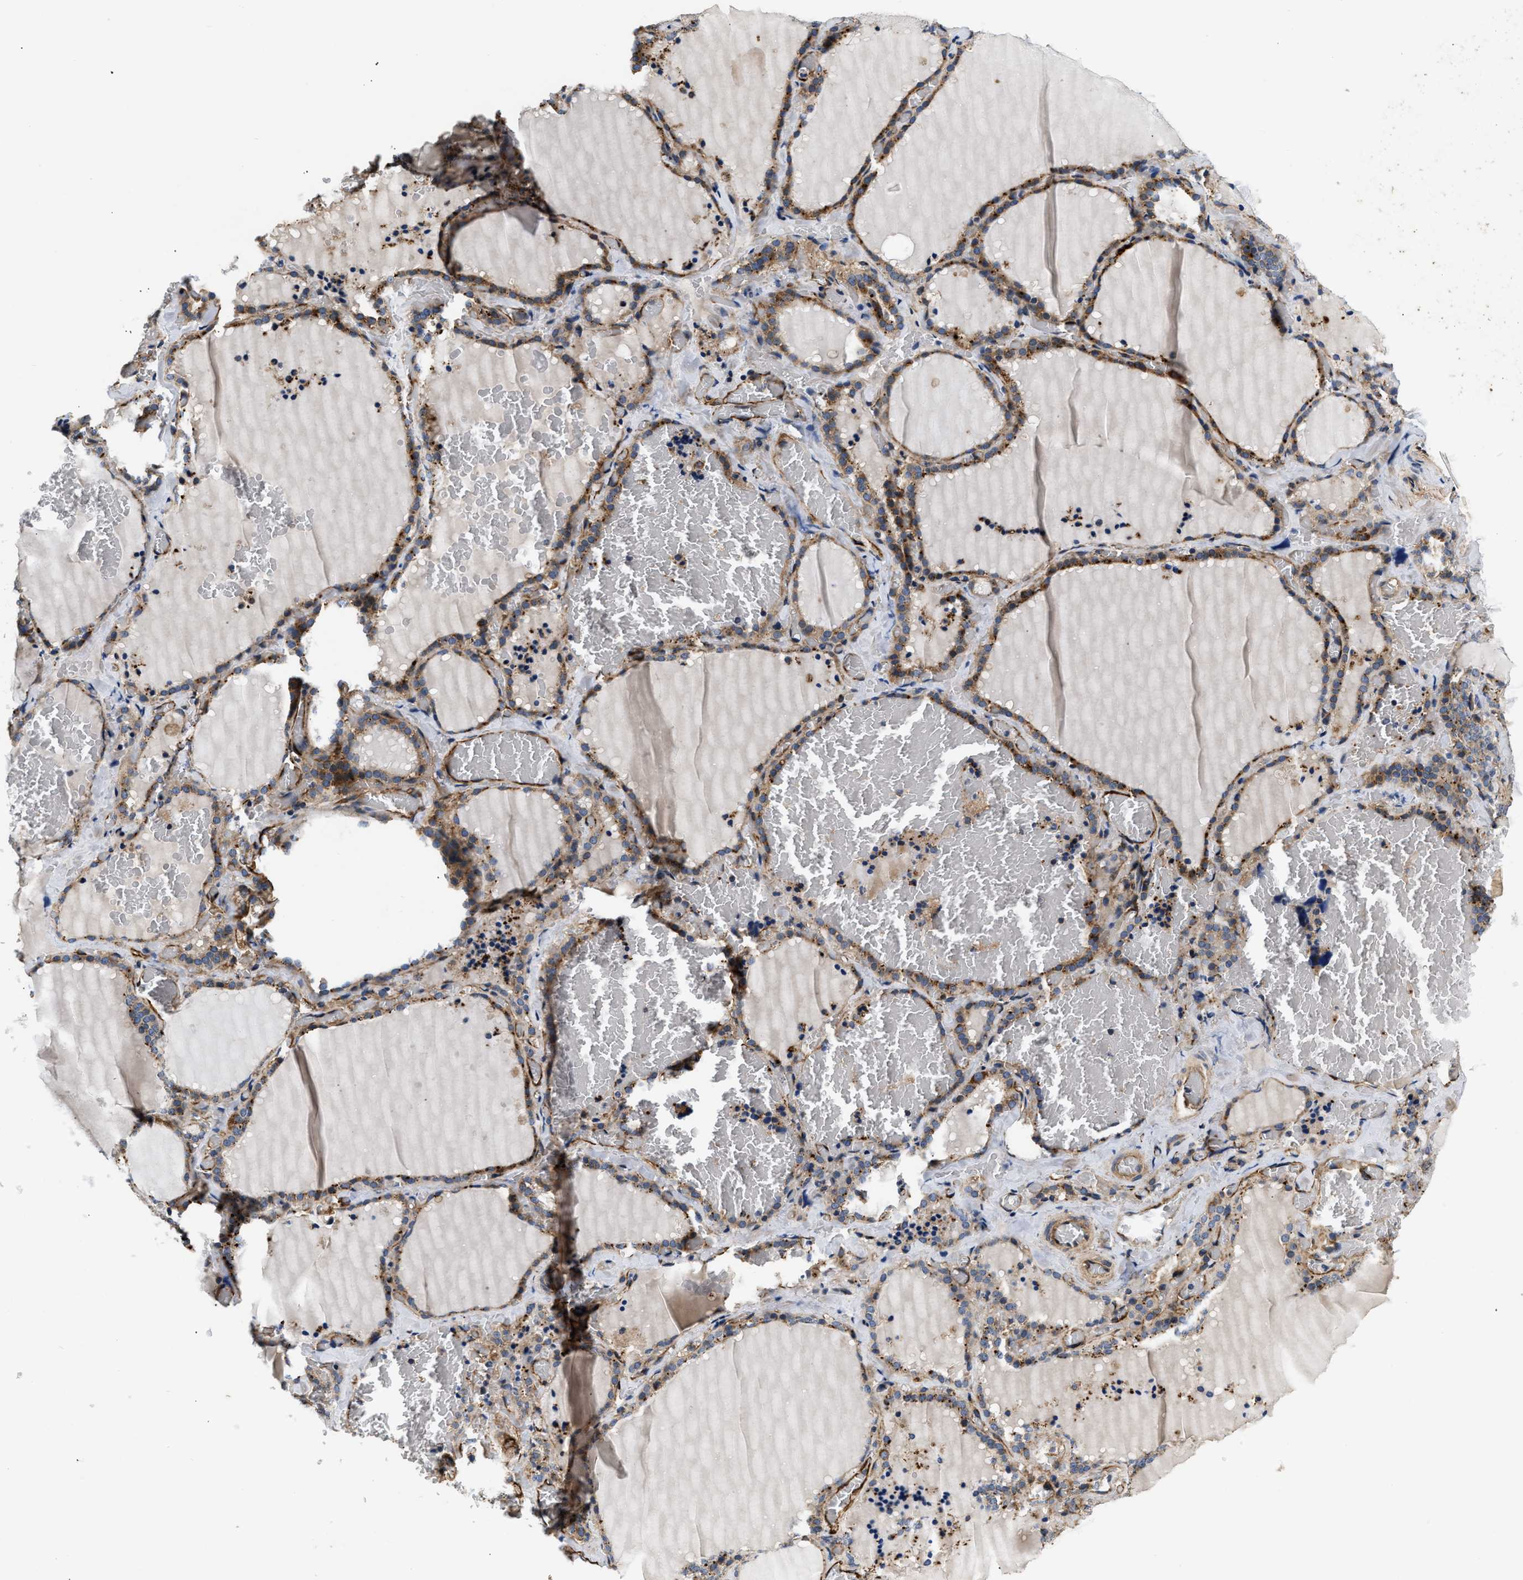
{"staining": {"intensity": "moderate", "quantity": ">75%", "location": "cytoplasmic/membranous"}, "tissue": "thyroid gland", "cell_type": "Glandular cells", "image_type": "normal", "snomed": [{"axis": "morphology", "description": "Normal tissue, NOS"}, {"axis": "topography", "description": "Thyroid gland"}], "caption": "This photomicrograph reveals immunohistochemistry staining of normal human thyroid gland, with medium moderate cytoplasmic/membranous staining in about >75% of glandular cells.", "gene": "NME6", "patient": {"sex": "female", "age": 22}}